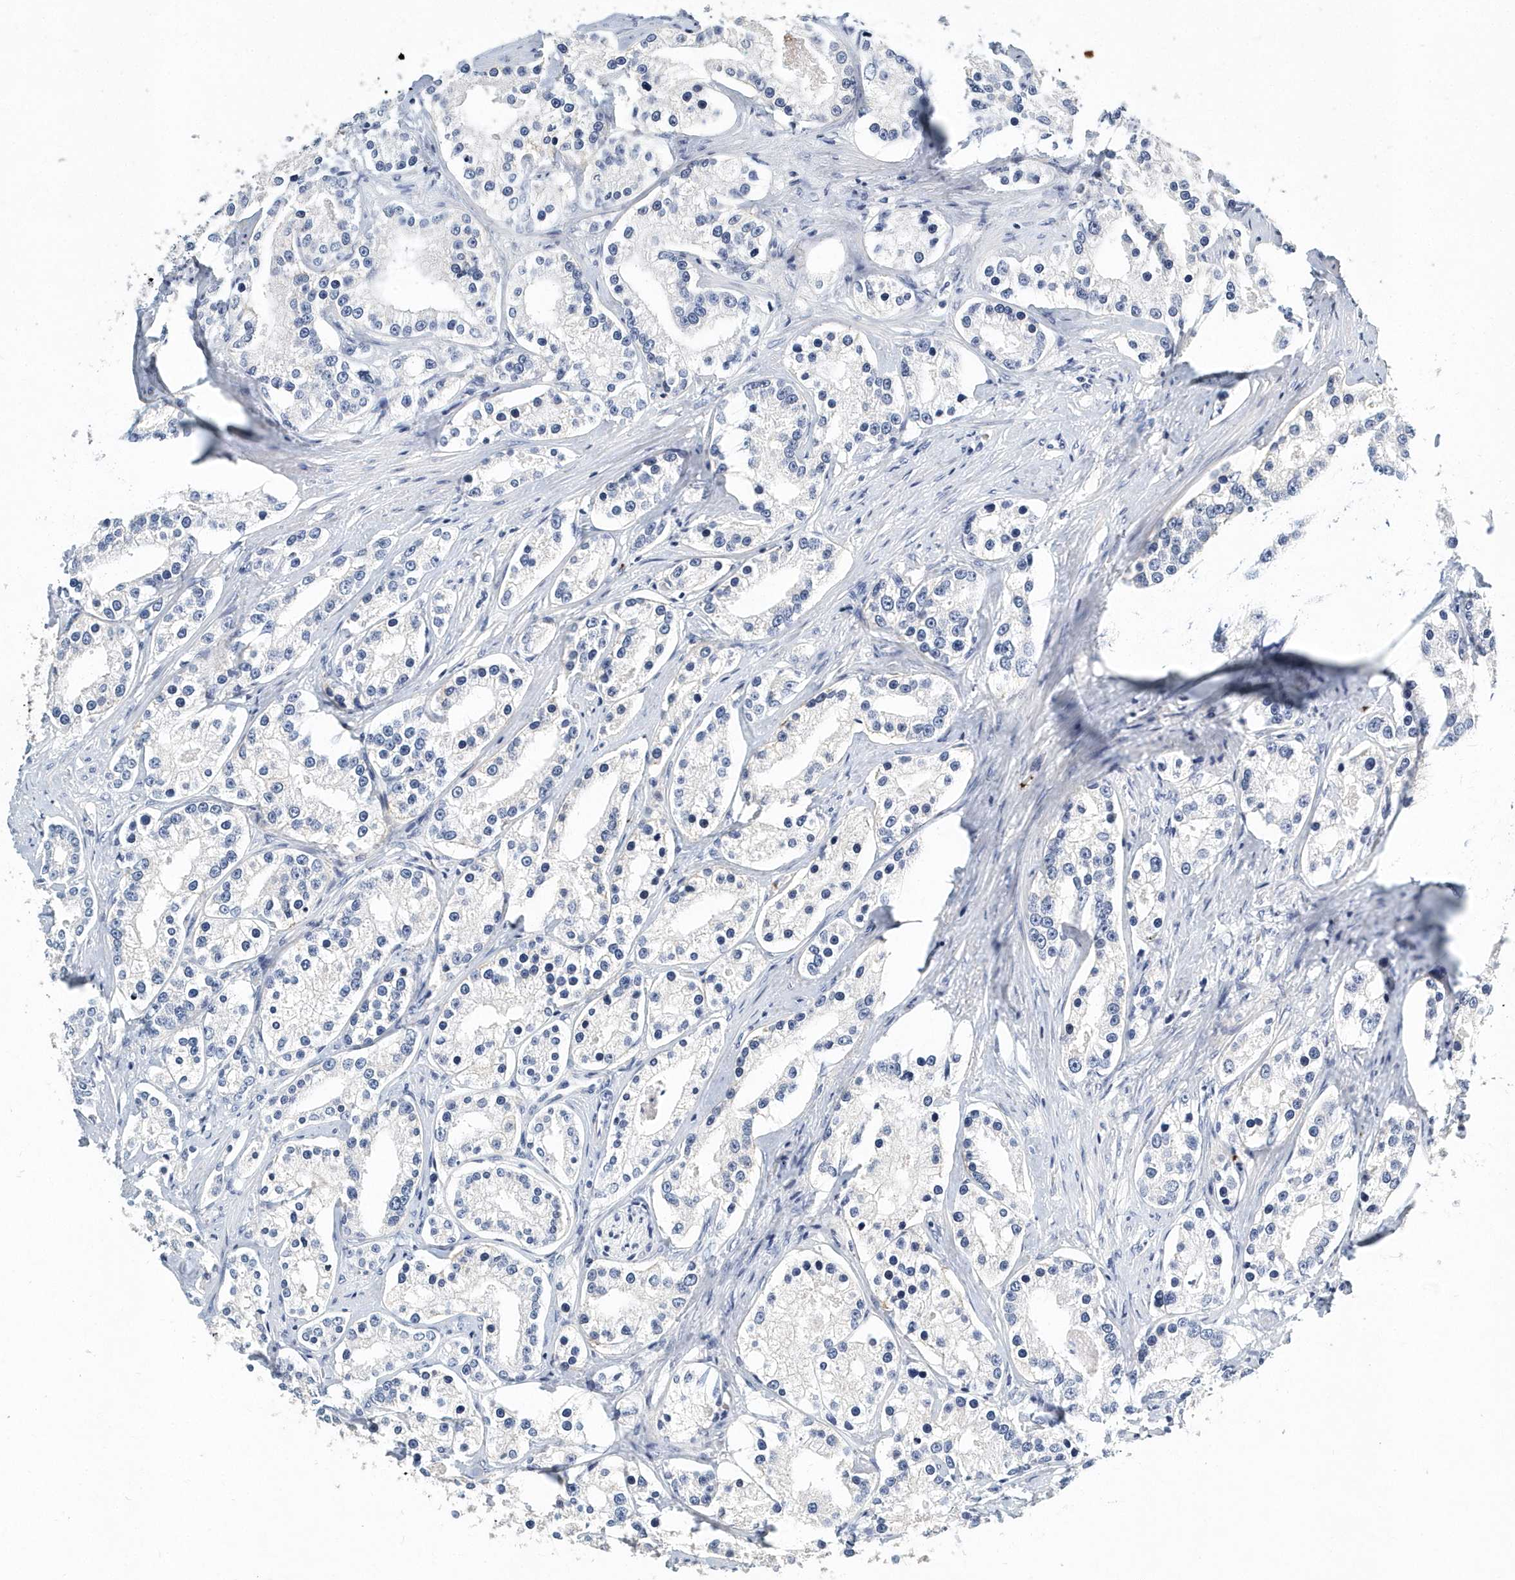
{"staining": {"intensity": "negative", "quantity": "none", "location": "none"}, "tissue": "prostate cancer", "cell_type": "Tumor cells", "image_type": "cancer", "snomed": [{"axis": "morphology", "description": "Normal tissue, NOS"}, {"axis": "morphology", "description": "Adenocarcinoma, High grade"}, {"axis": "topography", "description": "Prostate"}], "caption": "Tumor cells are negative for brown protein staining in prostate cancer.", "gene": "ITGA2B", "patient": {"sex": "male", "age": 83}}